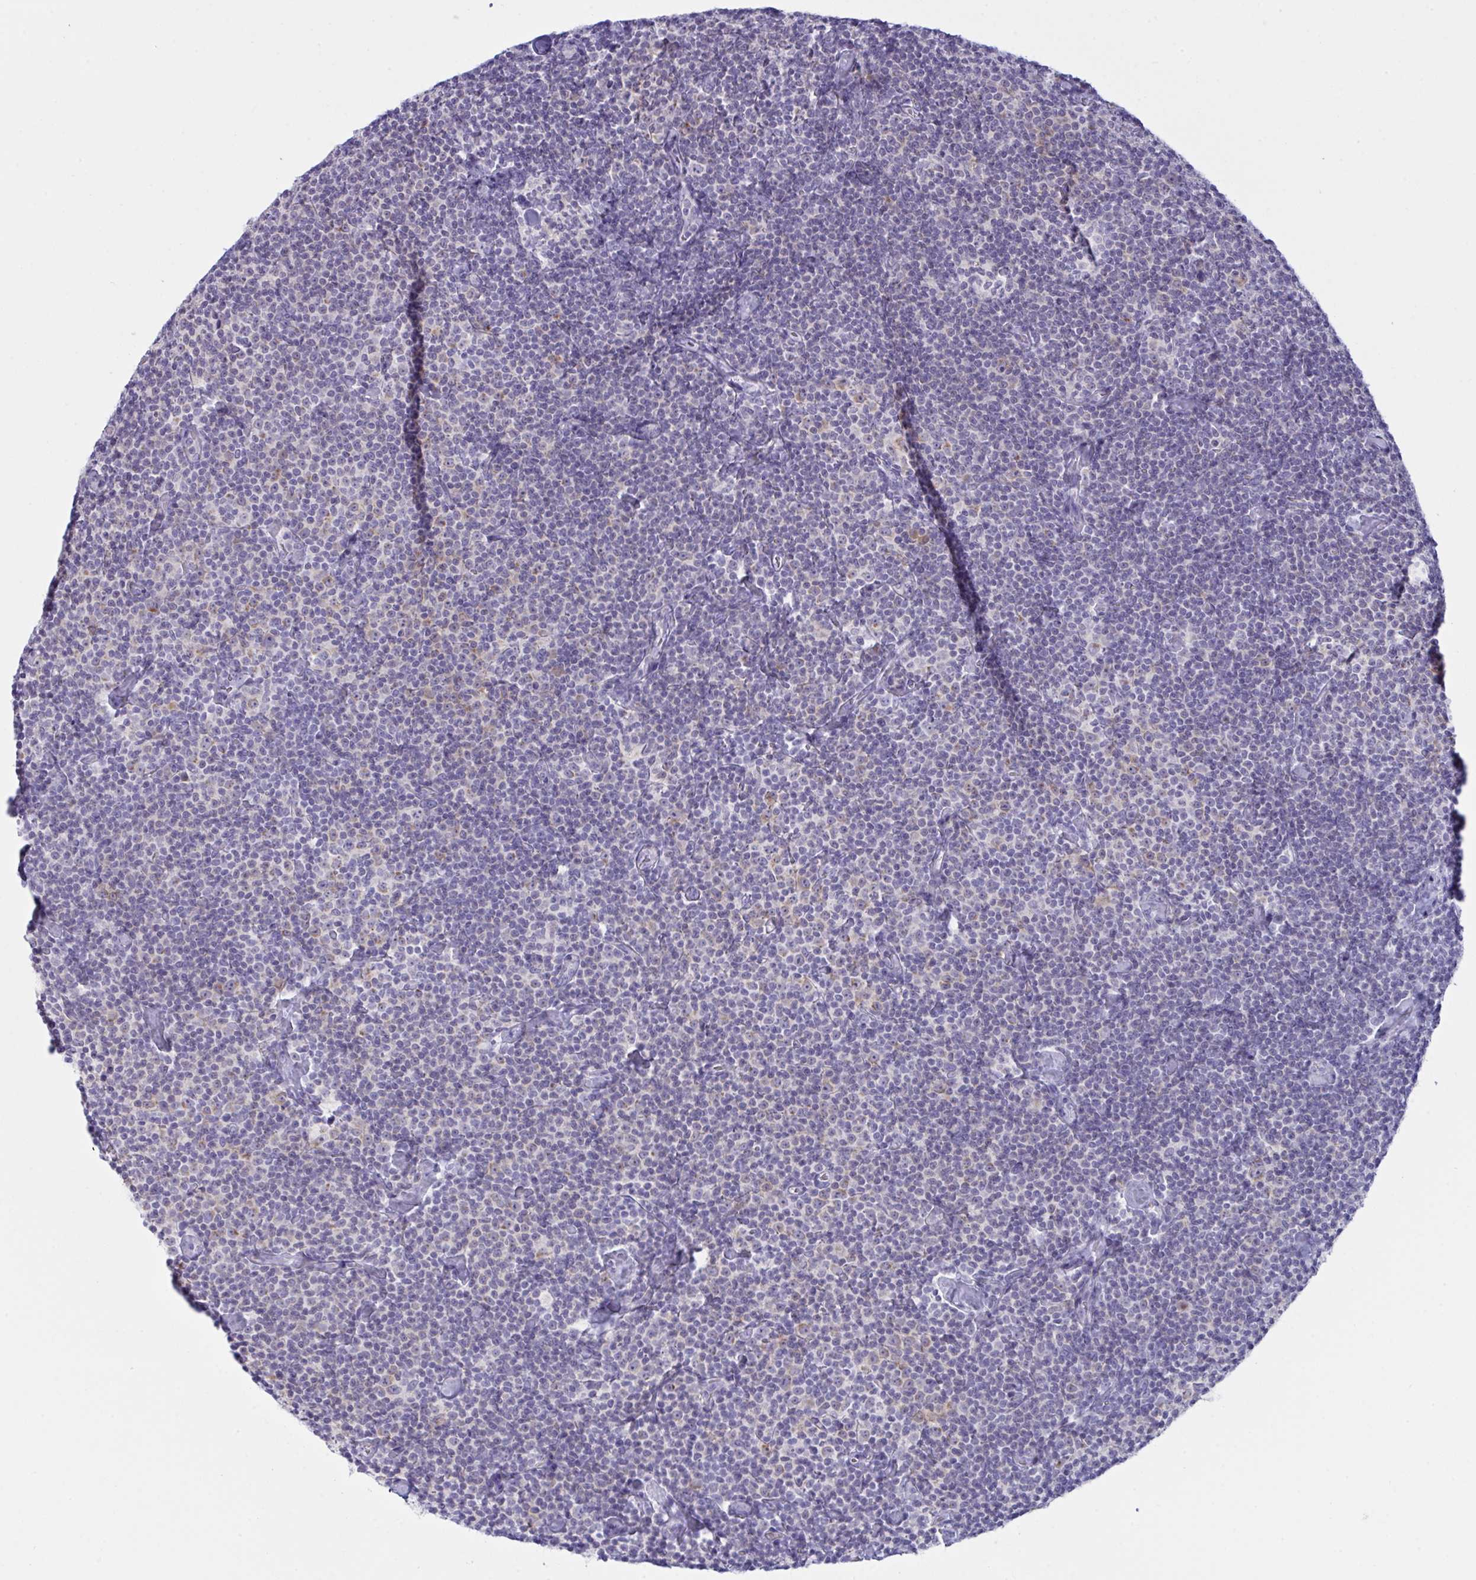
{"staining": {"intensity": "negative", "quantity": "none", "location": "none"}, "tissue": "lymphoma", "cell_type": "Tumor cells", "image_type": "cancer", "snomed": [{"axis": "morphology", "description": "Malignant lymphoma, non-Hodgkin's type, Low grade"}, {"axis": "topography", "description": "Lymph node"}], "caption": "Photomicrograph shows no protein staining in tumor cells of low-grade malignant lymphoma, non-Hodgkin's type tissue. The staining is performed using DAB brown chromogen with nuclei counter-stained in using hematoxylin.", "gene": "TENT5D", "patient": {"sex": "male", "age": 81}}